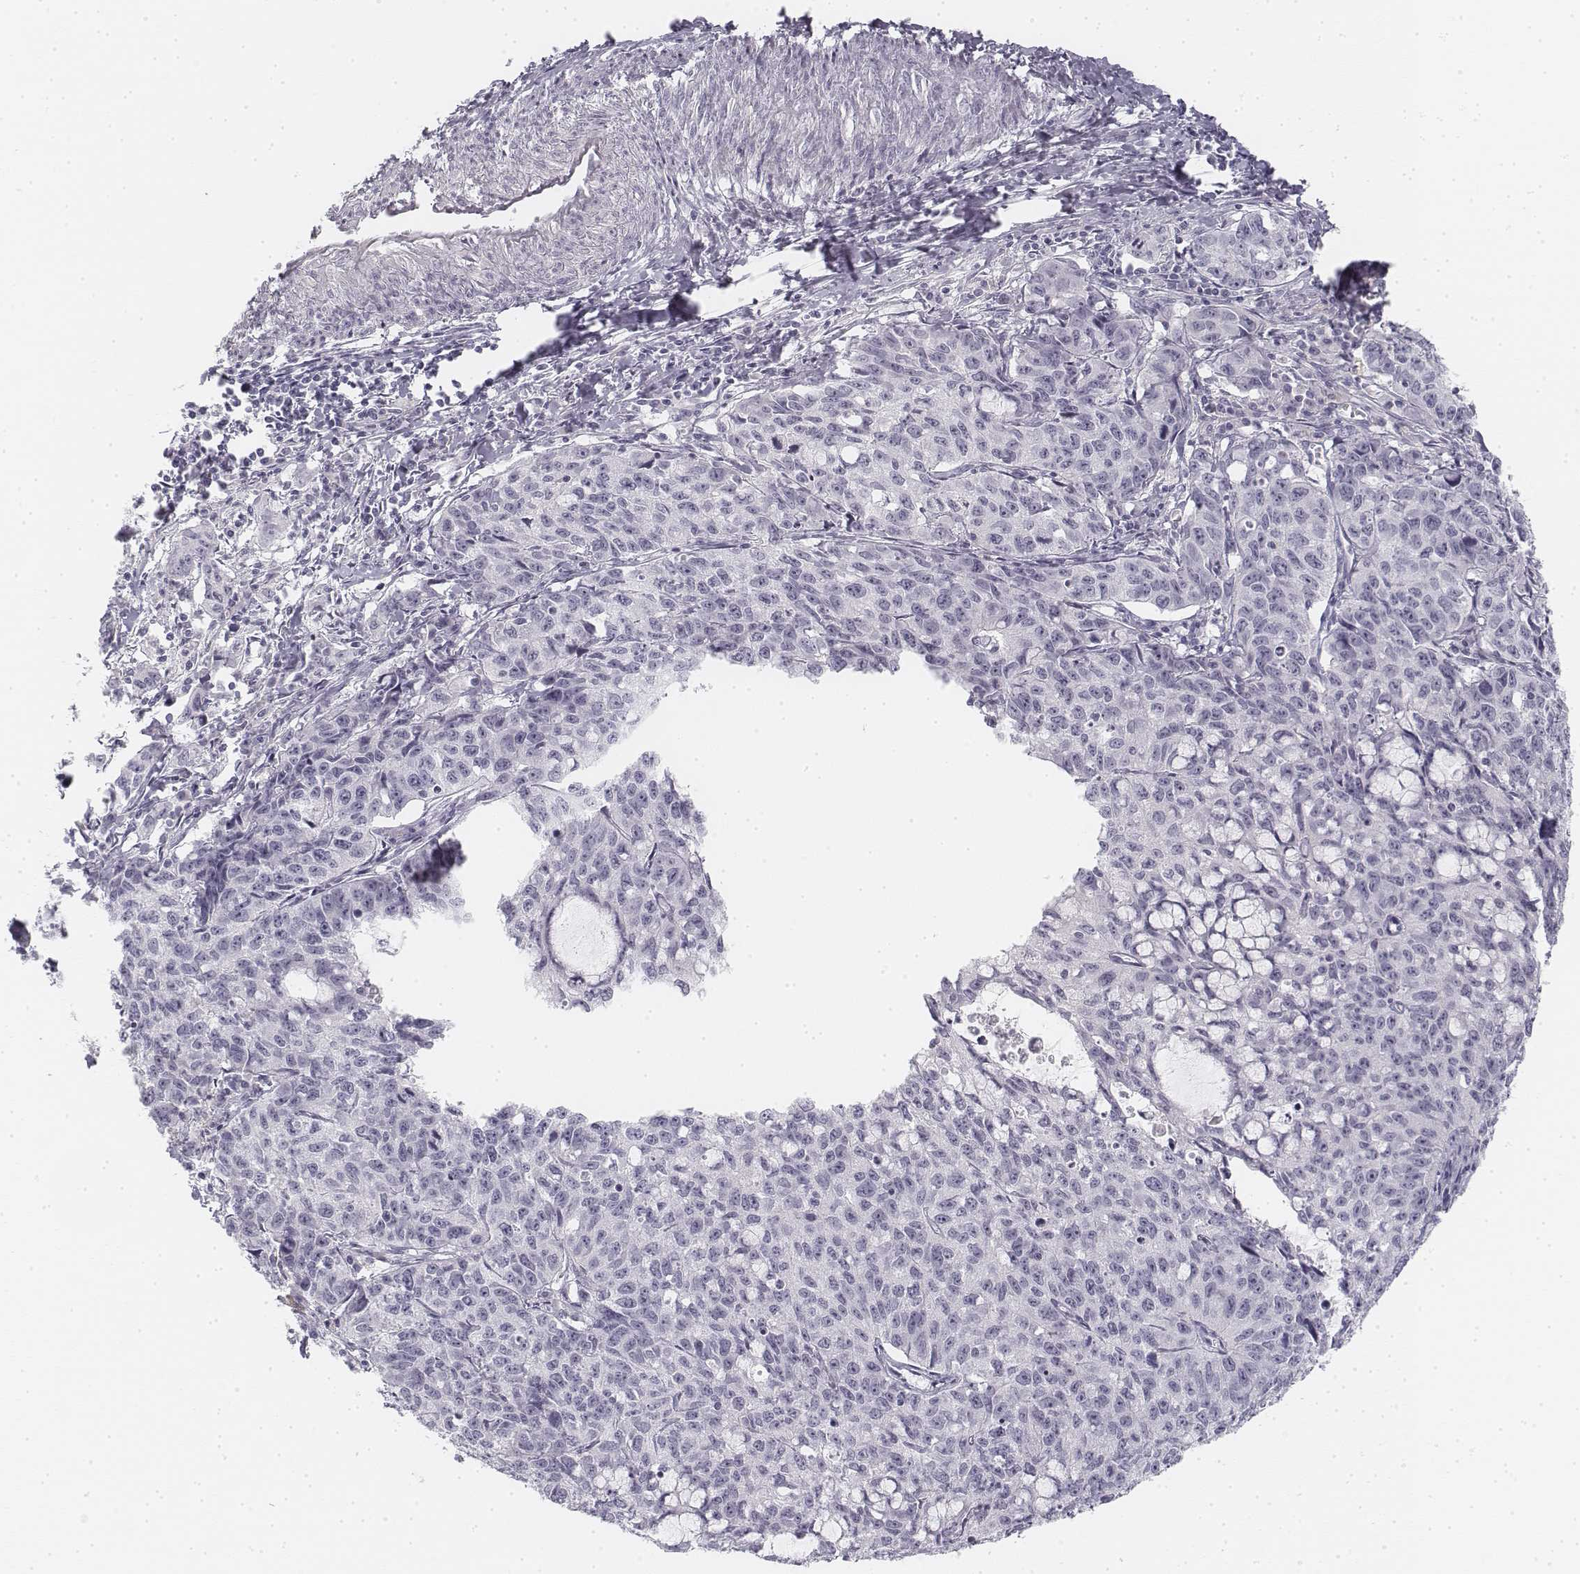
{"staining": {"intensity": "negative", "quantity": "none", "location": "none"}, "tissue": "cervical cancer", "cell_type": "Tumor cells", "image_type": "cancer", "snomed": [{"axis": "morphology", "description": "Squamous cell carcinoma, NOS"}, {"axis": "topography", "description": "Cervix"}], "caption": "High magnification brightfield microscopy of squamous cell carcinoma (cervical) stained with DAB (3,3'-diaminobenzidine) (brown) and counterstained with hematoxylin (blue): tumor cells show no significant expression.", "gene": "KRT25", "patient": {"sex": "female", "age": 28}}